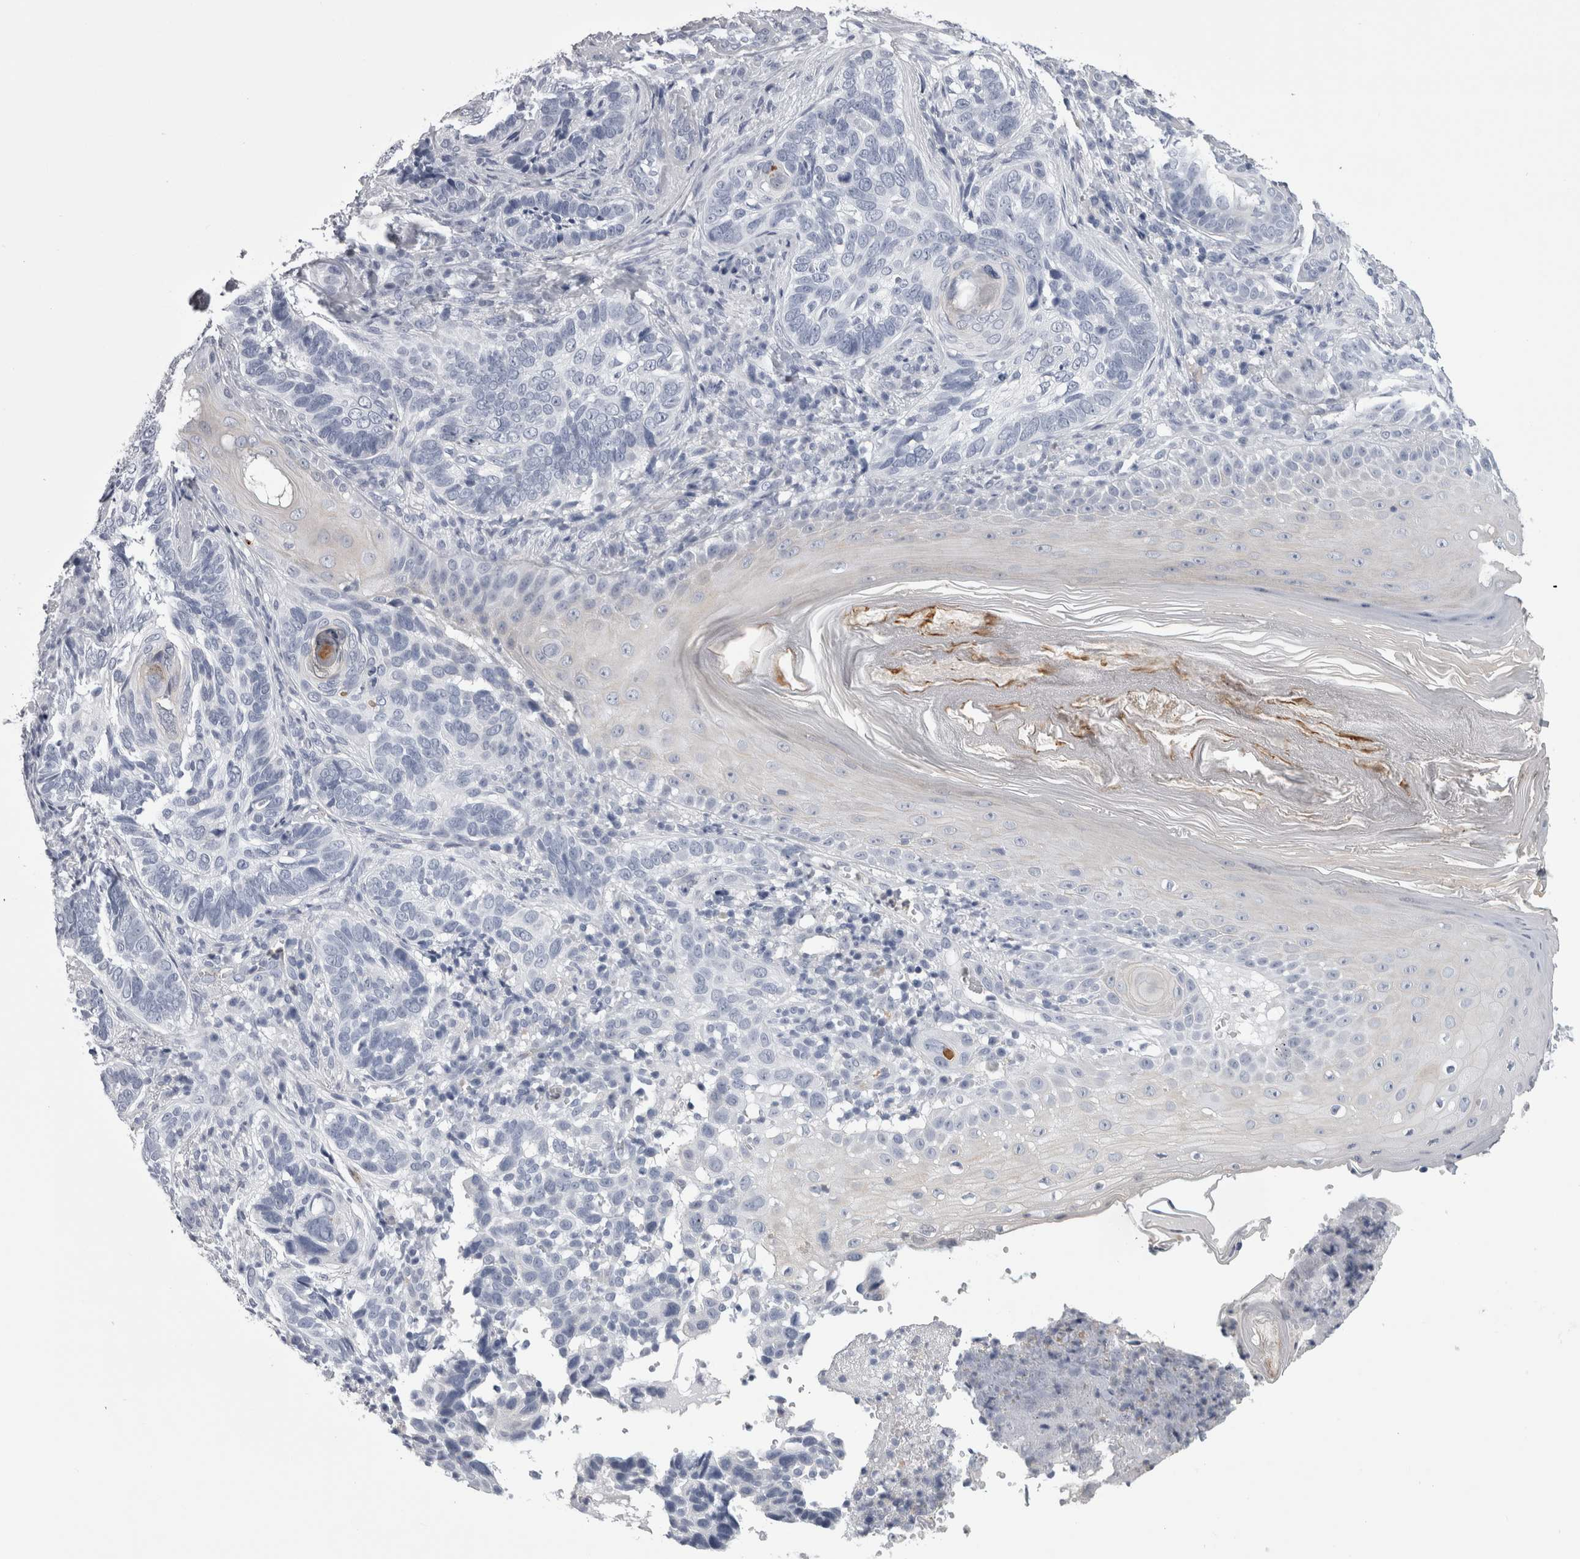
{"staining": {"intensity": "negative", "quantity": "none", "location": "none"}, "tissue": "skin cancer", "cell_type": "Tumor cells", "image_type": "cancer", "snomed": [{"axis": "morphology", "description": "Basal cell carcinoma"}, {"axis": "topography", "description": "Skin"}], "caption": "There is no significant staining in tumor cells of basal cell carcinoma (skin).", "gene": "ALDH8A1", "patient": {"sex": "female", "age": 89}}